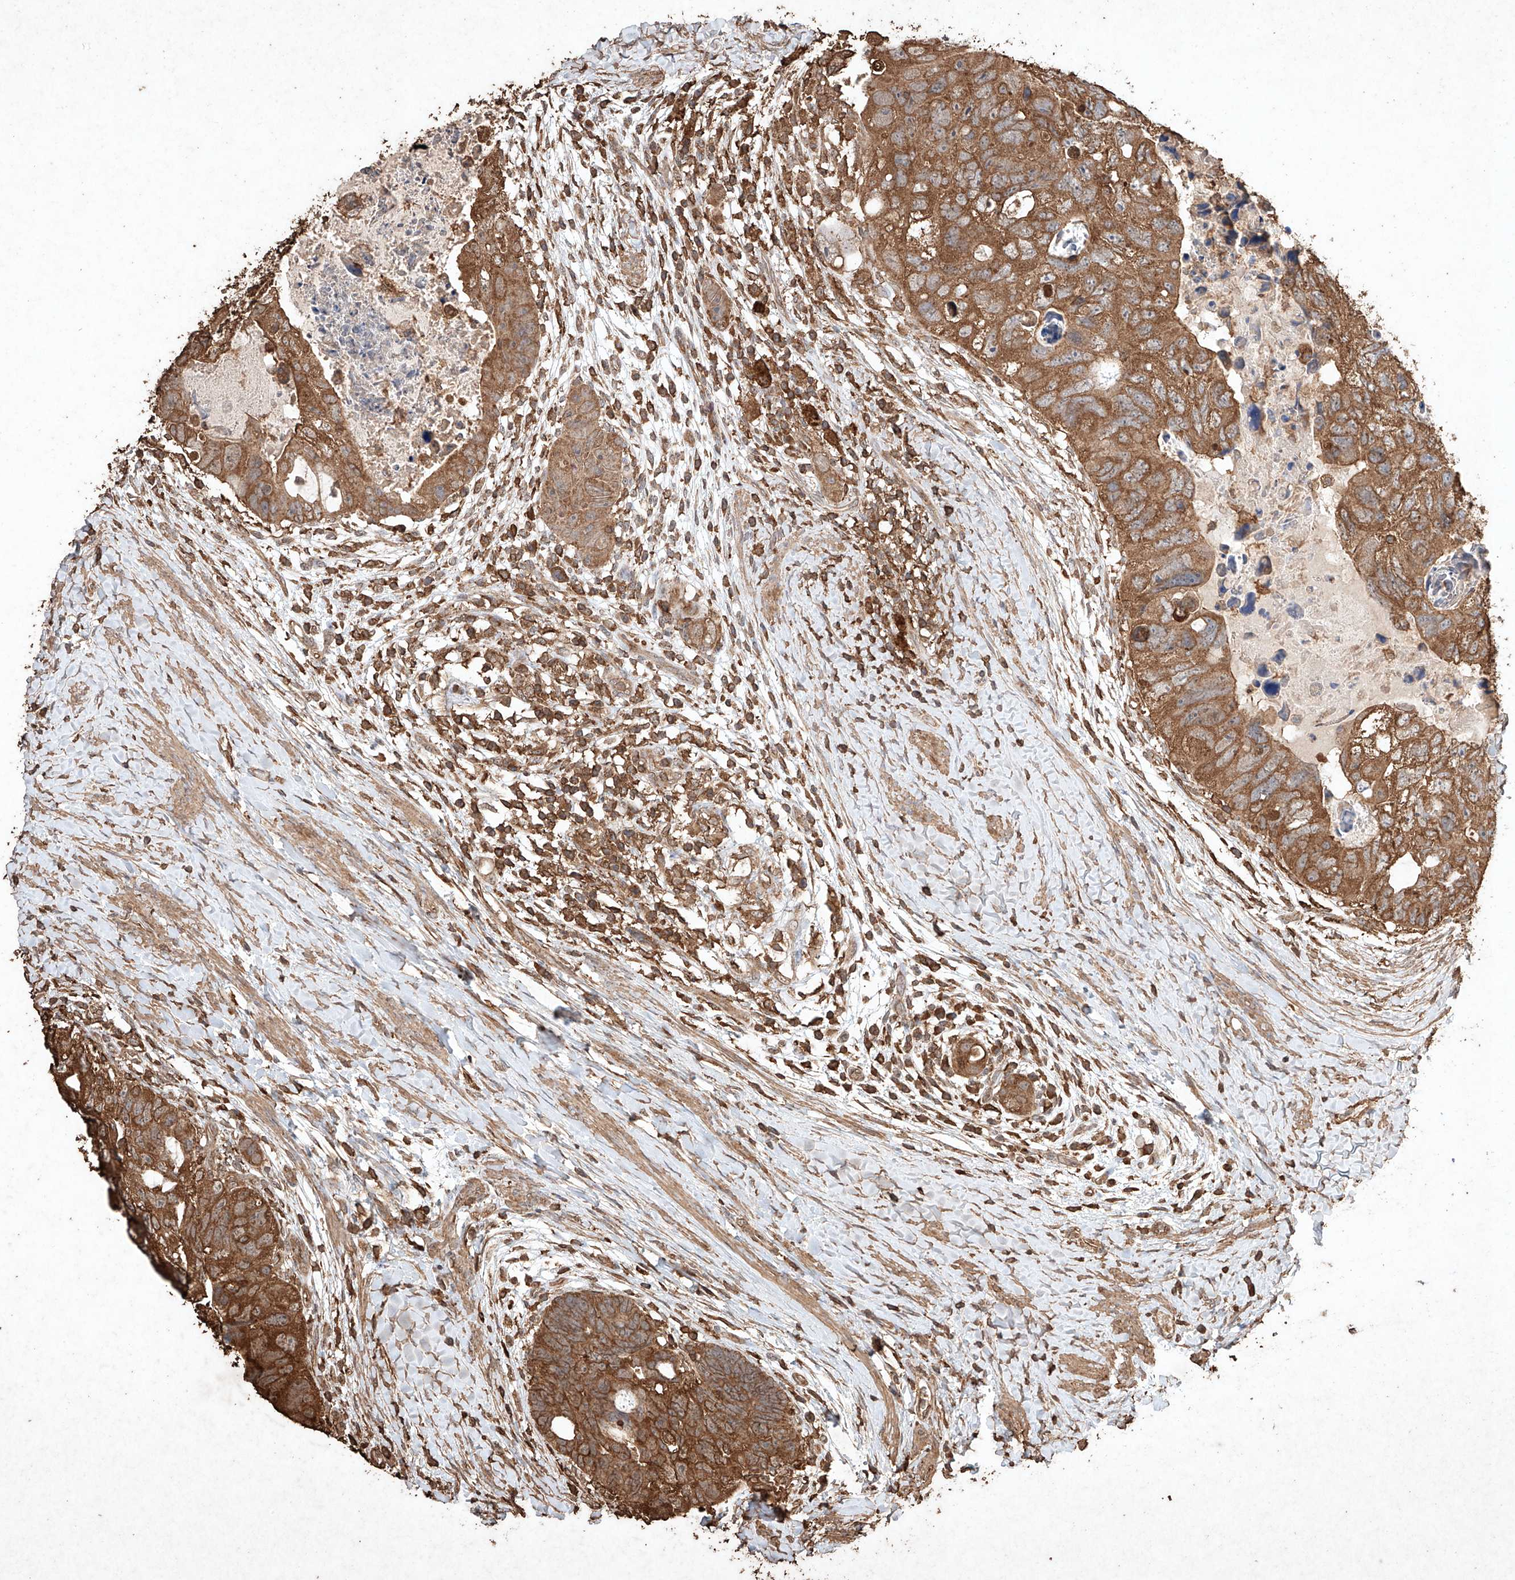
{"staining": {"intensity": "moderate", "quantity": ">75%", "location": "cytoplasmic/membranous"}, "tissue": "colorectal cancer", "cell_type": "Tumor cells", "image_type": "cancer", "snomed": [{"axis": "morphology", "description": "Adenocarcinoma, NOS"}, {"axis": "topography", "description": "Rectum"}], "caption": "This histopathology image shows immunohistochemistry staining of human colorectal cancer, with medium moderate cytoplasmic/membranous positivity in about >75% of tumor cells.", "gene": "M6PR", "patient": {"sex": "male", "age": 59}}